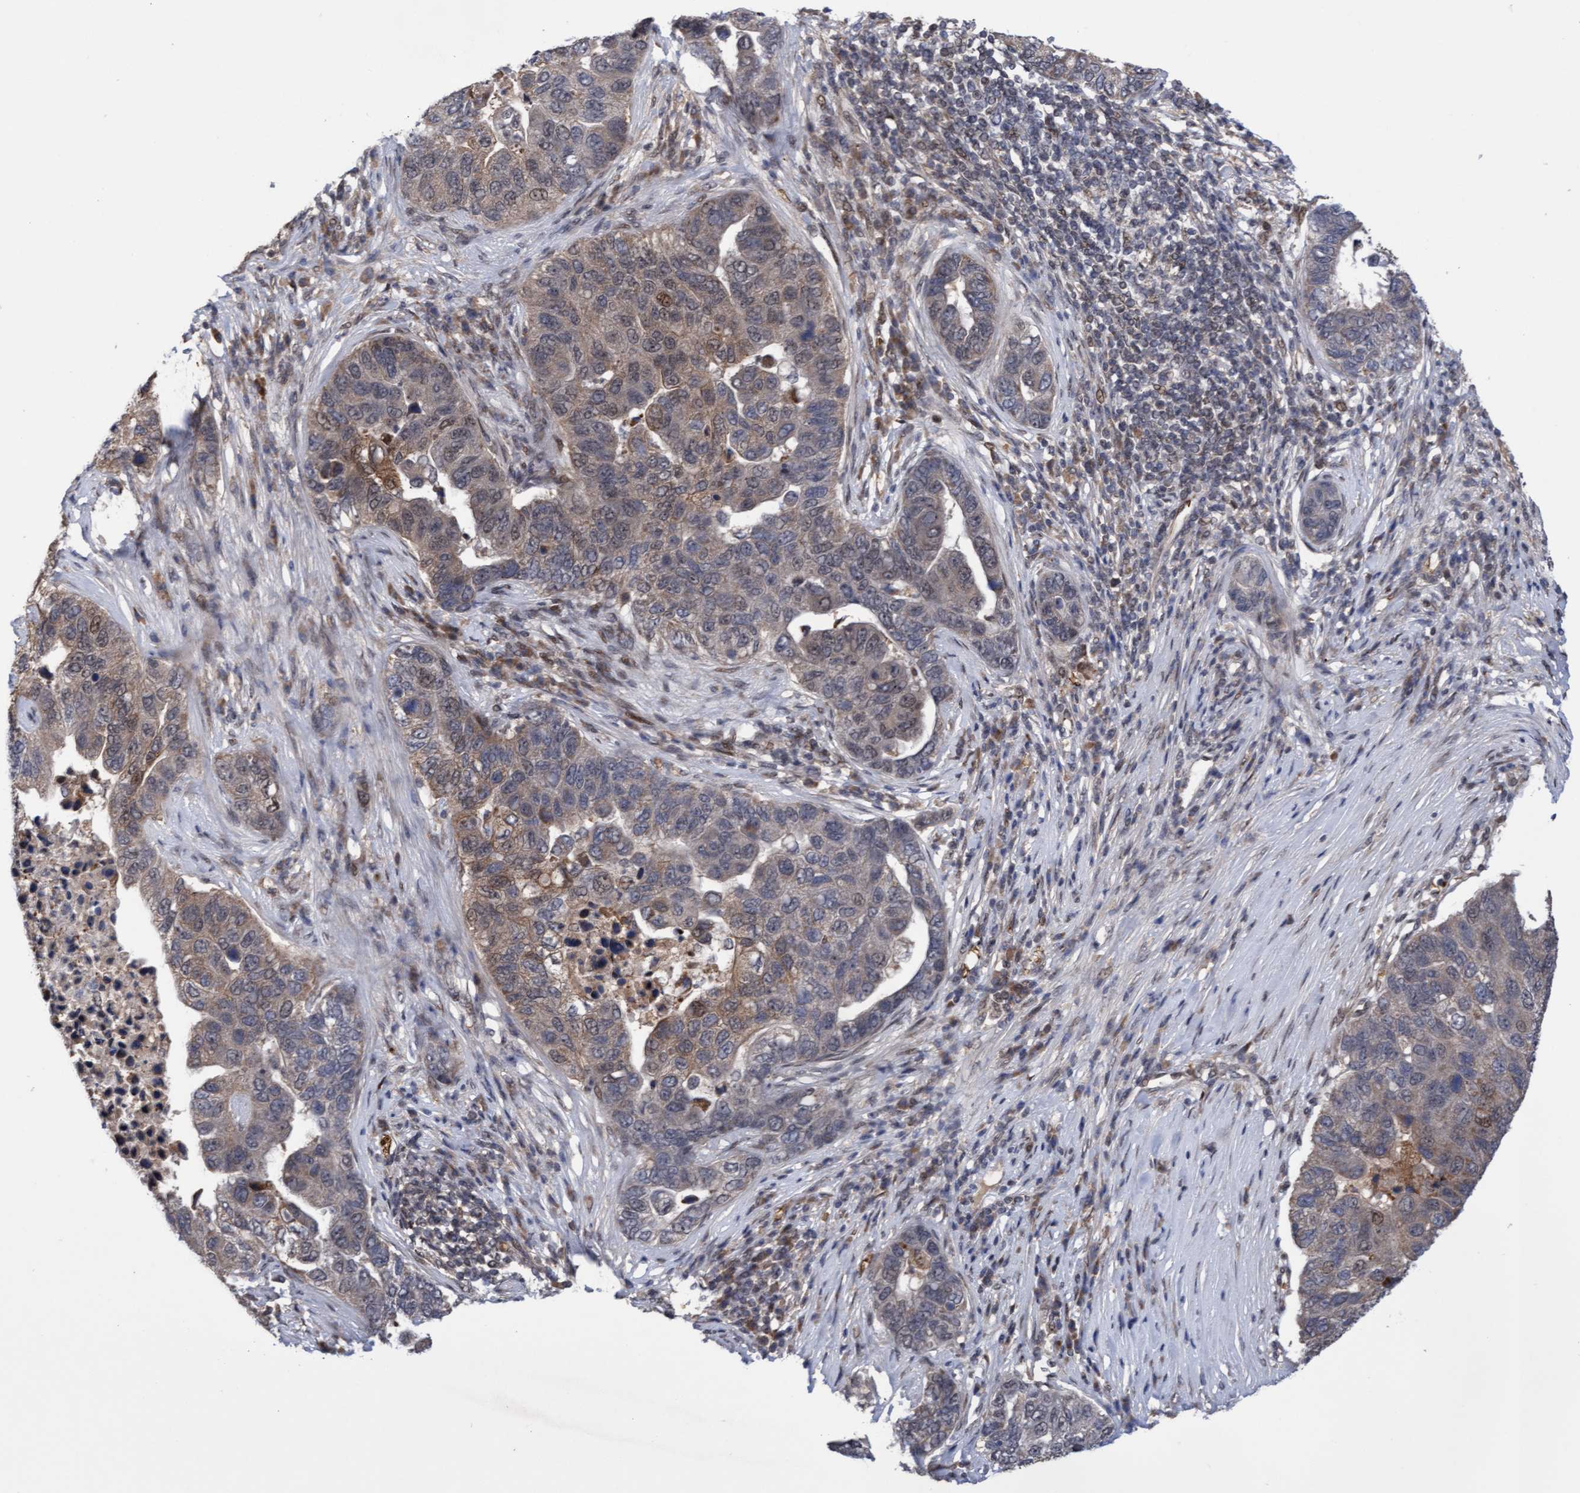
{"staining": {"intensity": "weak", "quantity": "25%-75%", "location": "cytoplasmic/membranous"}, "tissue": "pancreatic cancer", "cell_type": "Tumor cells", "image_type": "cancer", "snomed": [{"axis": "morphology", "description": "Adenocarcinoma, NOS"}, {"axis": "topography", "description": "Pancreas"}], "caption": "This is a photomicrograph of IHC staining of adenocarcinoma (pancreatic), which shows weak staining in the cytoplasmic/membranous of tumor cells.", "gene": "TANC2", "patient": {"sex": "female", "age": 61}}